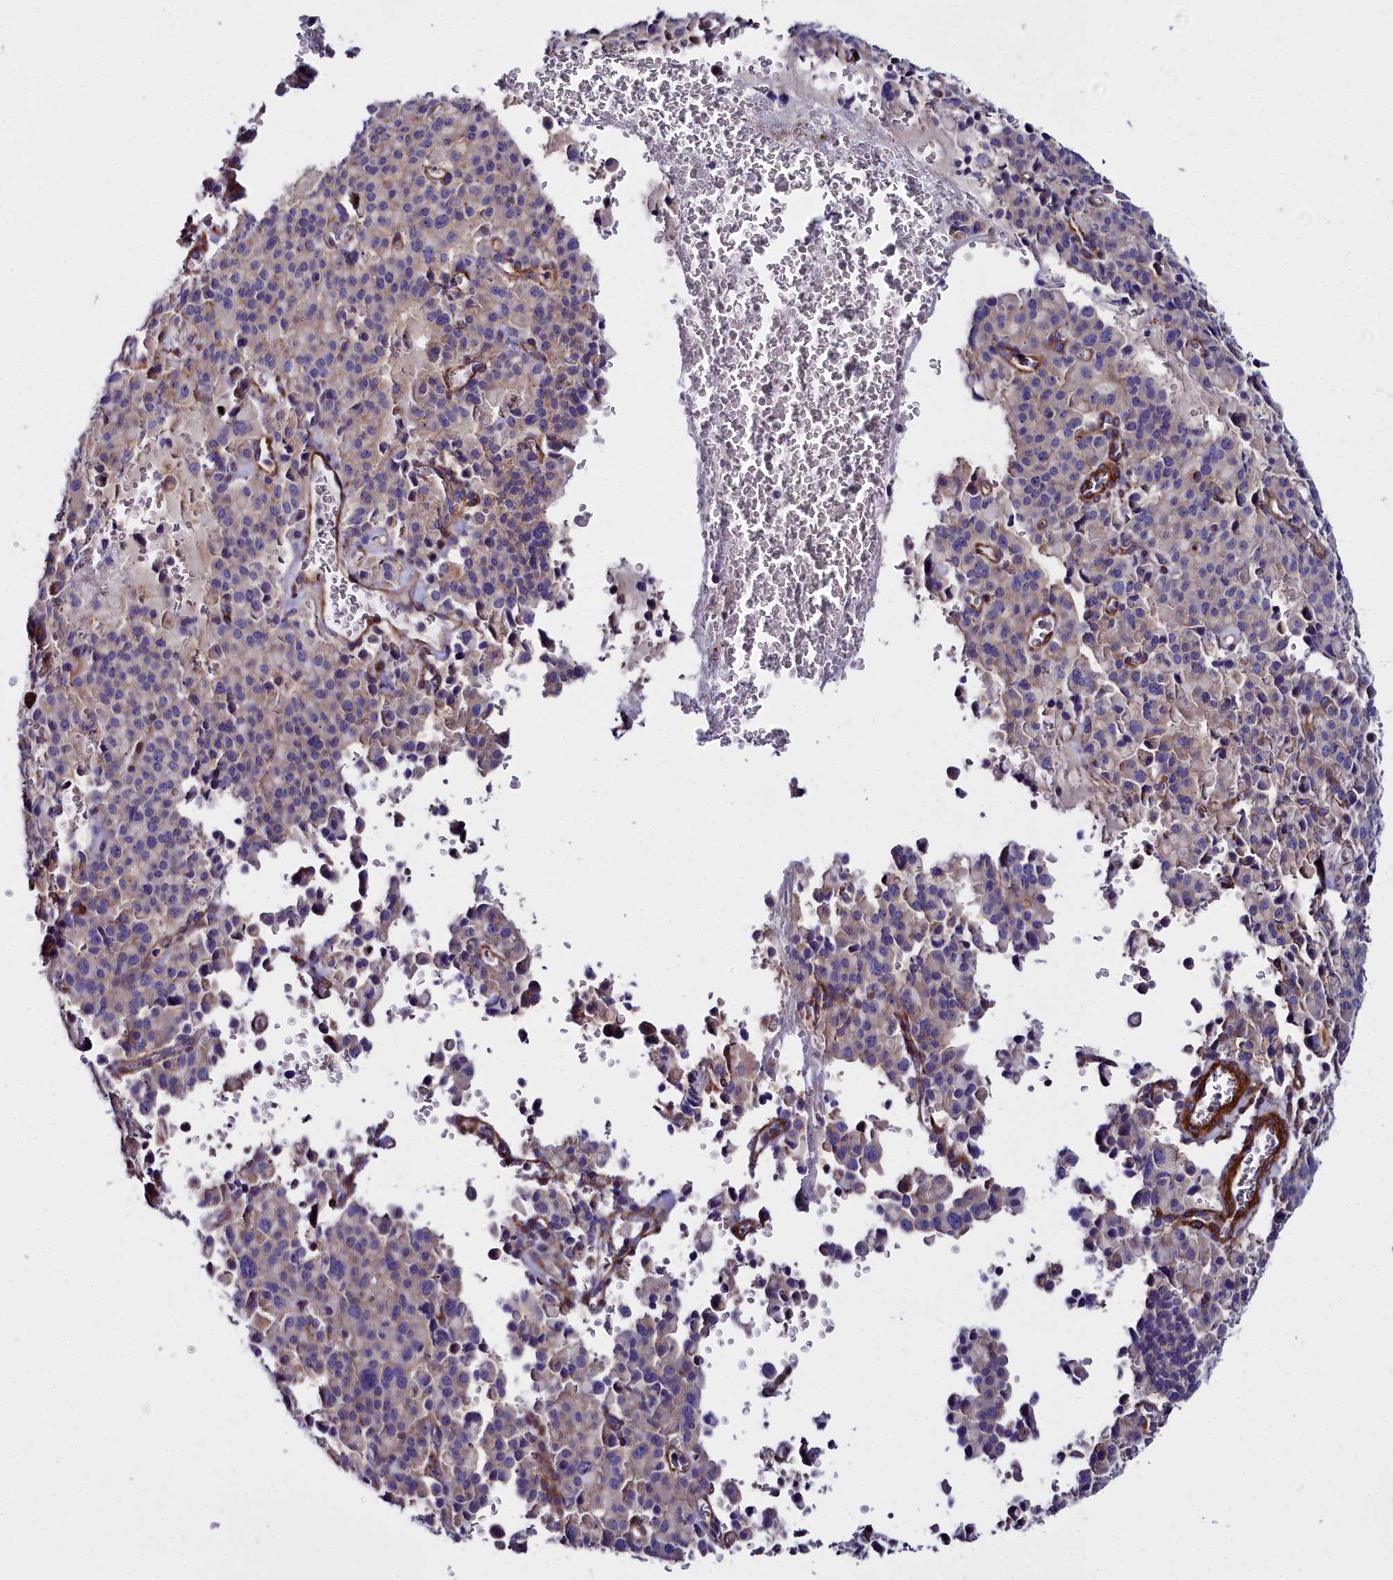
{"staining": {"intensity": "weak", "quantity": "<25%", "location": "cytoplasmic/membranous"}, "tissue": "pancreatic cancer", "cell_type": "Tumor cells", "image_type": "cancer", "snomed": [{"axis": "morphology", "description": "Adenocarcinoma, NOS"}, {"axis": "topography", "description": "Pancreas"}], "caption": "Pancreatic cancer was stained to show a protein in brown. There is no significant positivity in tumor cells. (DAB IHC with hematoxylin counter stain).", "gene": "FADS3", "patient": {"sex": "male", "age": 65}}